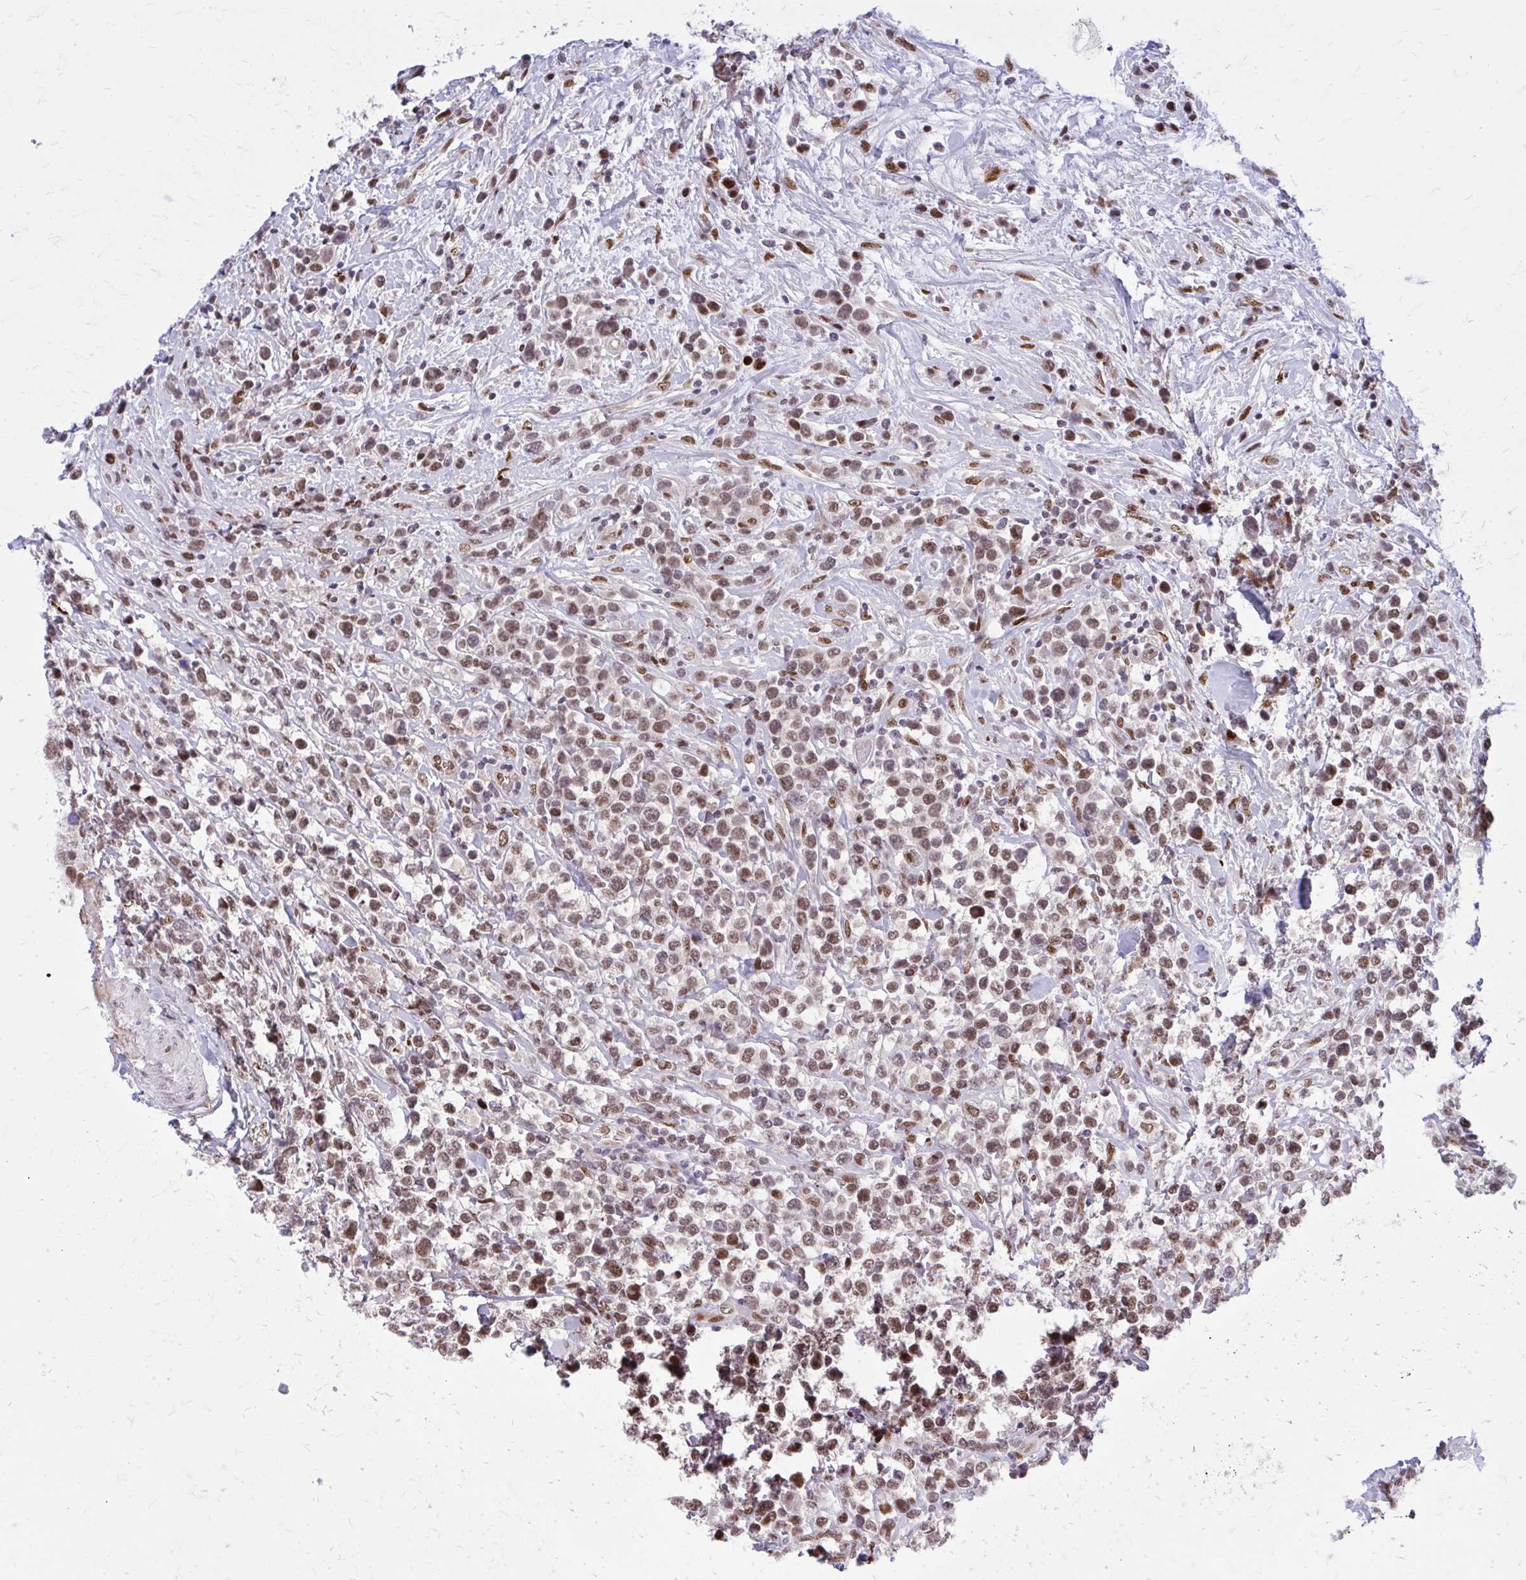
{"staining": {"intensity": "moderate", "quantity": ">75%", "location": "nuclear"}, "tissue": "lymphoma", "cell_type": "Tumor cells", "image_type": "cancer", "snomed": [{"axis": "morphology", "description": "Malignant lymphoma, non-Hodgkin's type, High grade"}, {"axis": "topography", "description": "Soft tissue"}], "caption": "Immunohistochemistry (IHC) photomicrograph of human lymphoma stained for a protein (brown), which shows medium levels of moderate nuclear positivity in about >75% of tumor cells.", "gene": "PSME4", "patient": {"sex": "female", "age": 56}}